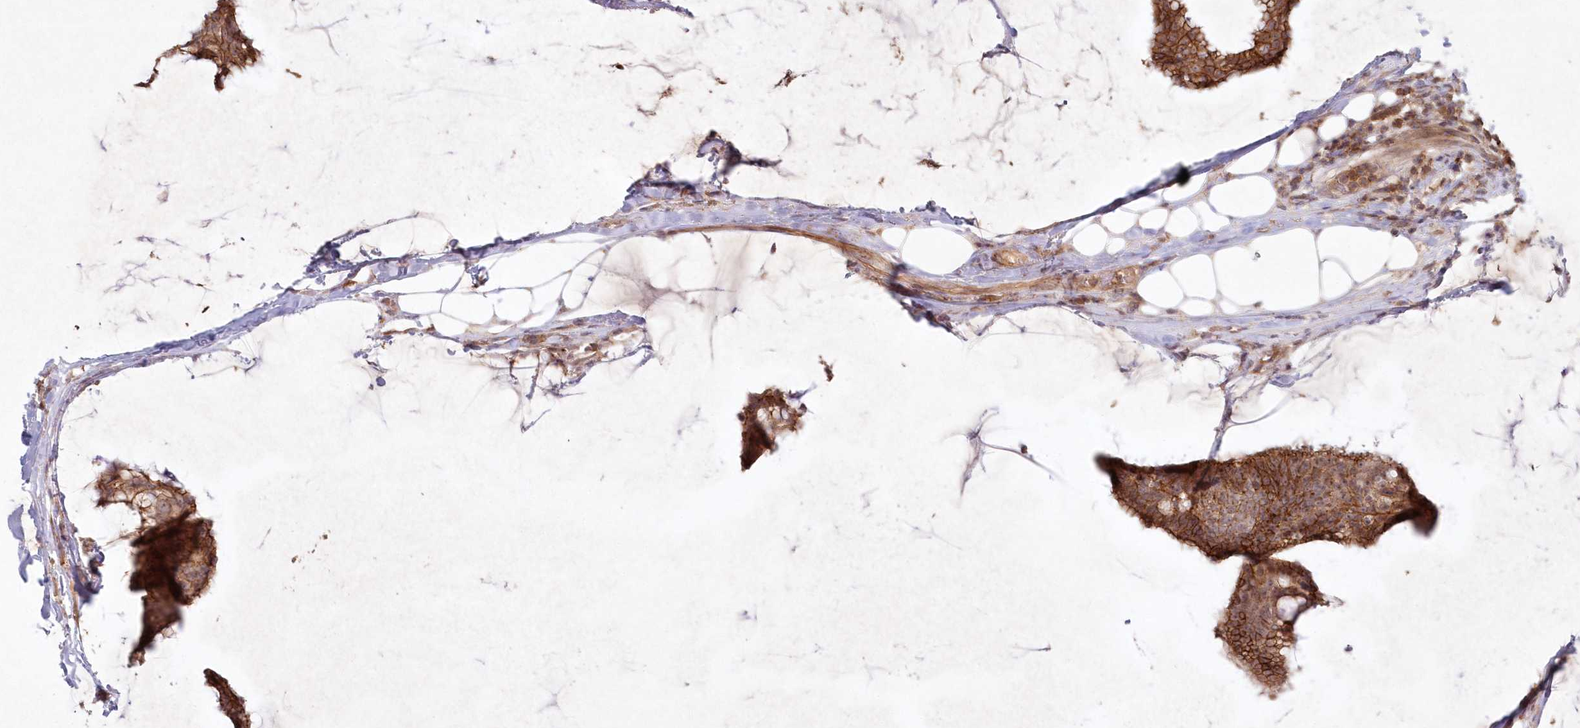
{"staining": {"intensity": "strong", "quantity": ">75%", "location": "cytoplasmic/membranous"}, "tissue": "breast cancer", "cell_type": "Tumor cells", "image_type": "cancer", "snomed": [{"axis": "morphology", "description": "Duct carcinoma"}, {"axis": "topography", "description": "Breast"}], "caption": "The photomicrograph displays immunohistochemical staining of breast infiltrating ductal carcinoma. There is strong cytoplasmic/membranous positivity is present in approximately >75% of tumor cells. The staining was performed using DAB to visualize the protein expression in brown, while the nuclei were stained in blue with hematoxylin (Magnification: 20x).", "gene": "TOGARAM2", "patient": {"sex": "female", "age": 93}}